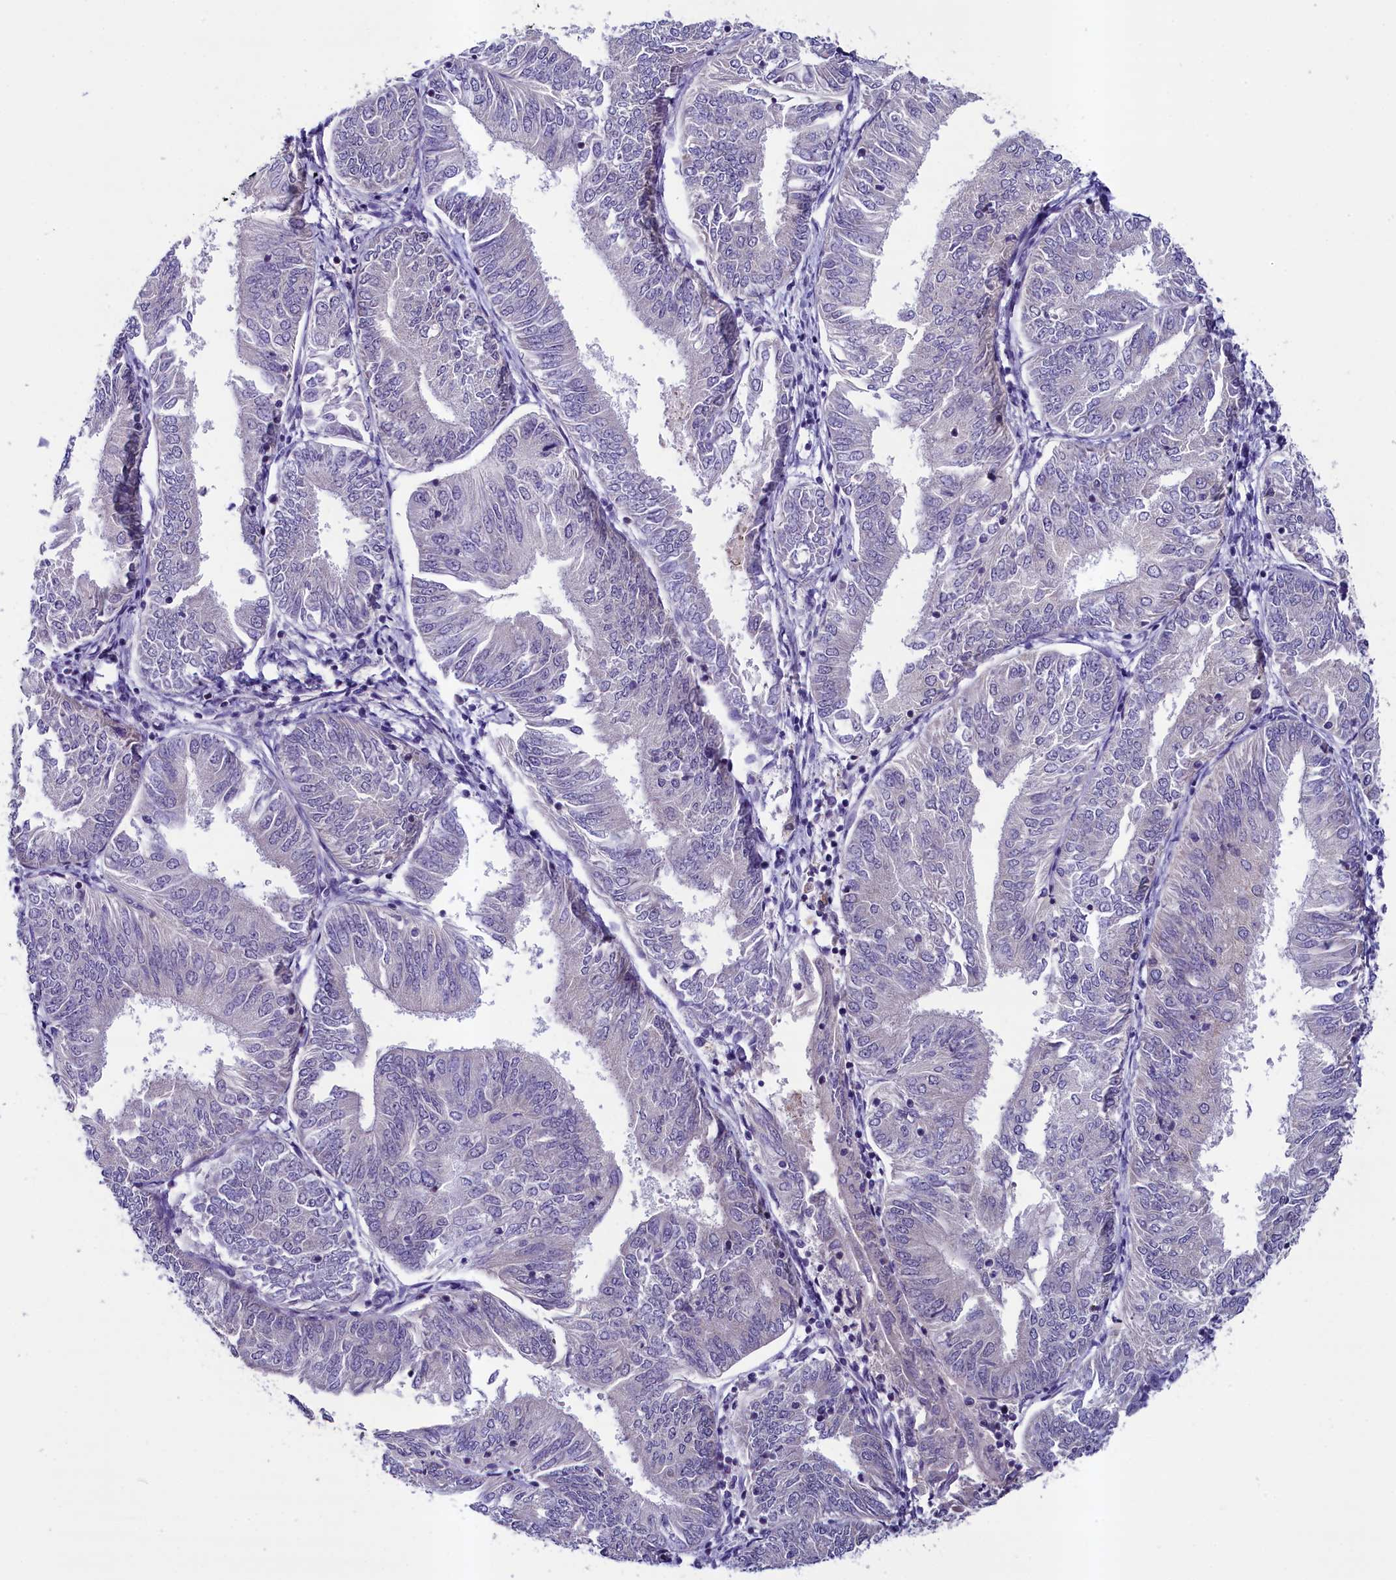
{"staining": {"intensity": "negative", "quantity": "none", "location": "none"}, "tissue": "endometrial cancer", "cell_type": "Tumor cells", "image_type": "cancer", "snomed": [{"axis": "morphology", "description": "Adenocarcinoma, NOS"}, {"axis": "topography", "description": "Endometrium"}], "caption": "IHC photomicrograph of neoplastic tissue: human adenocarcinoma (endometrial) stained with DAB demonstrates no significant protein expression in tumor cells.", "gene": "SCD5", "patient": {"sex": "female", "age": 58}}